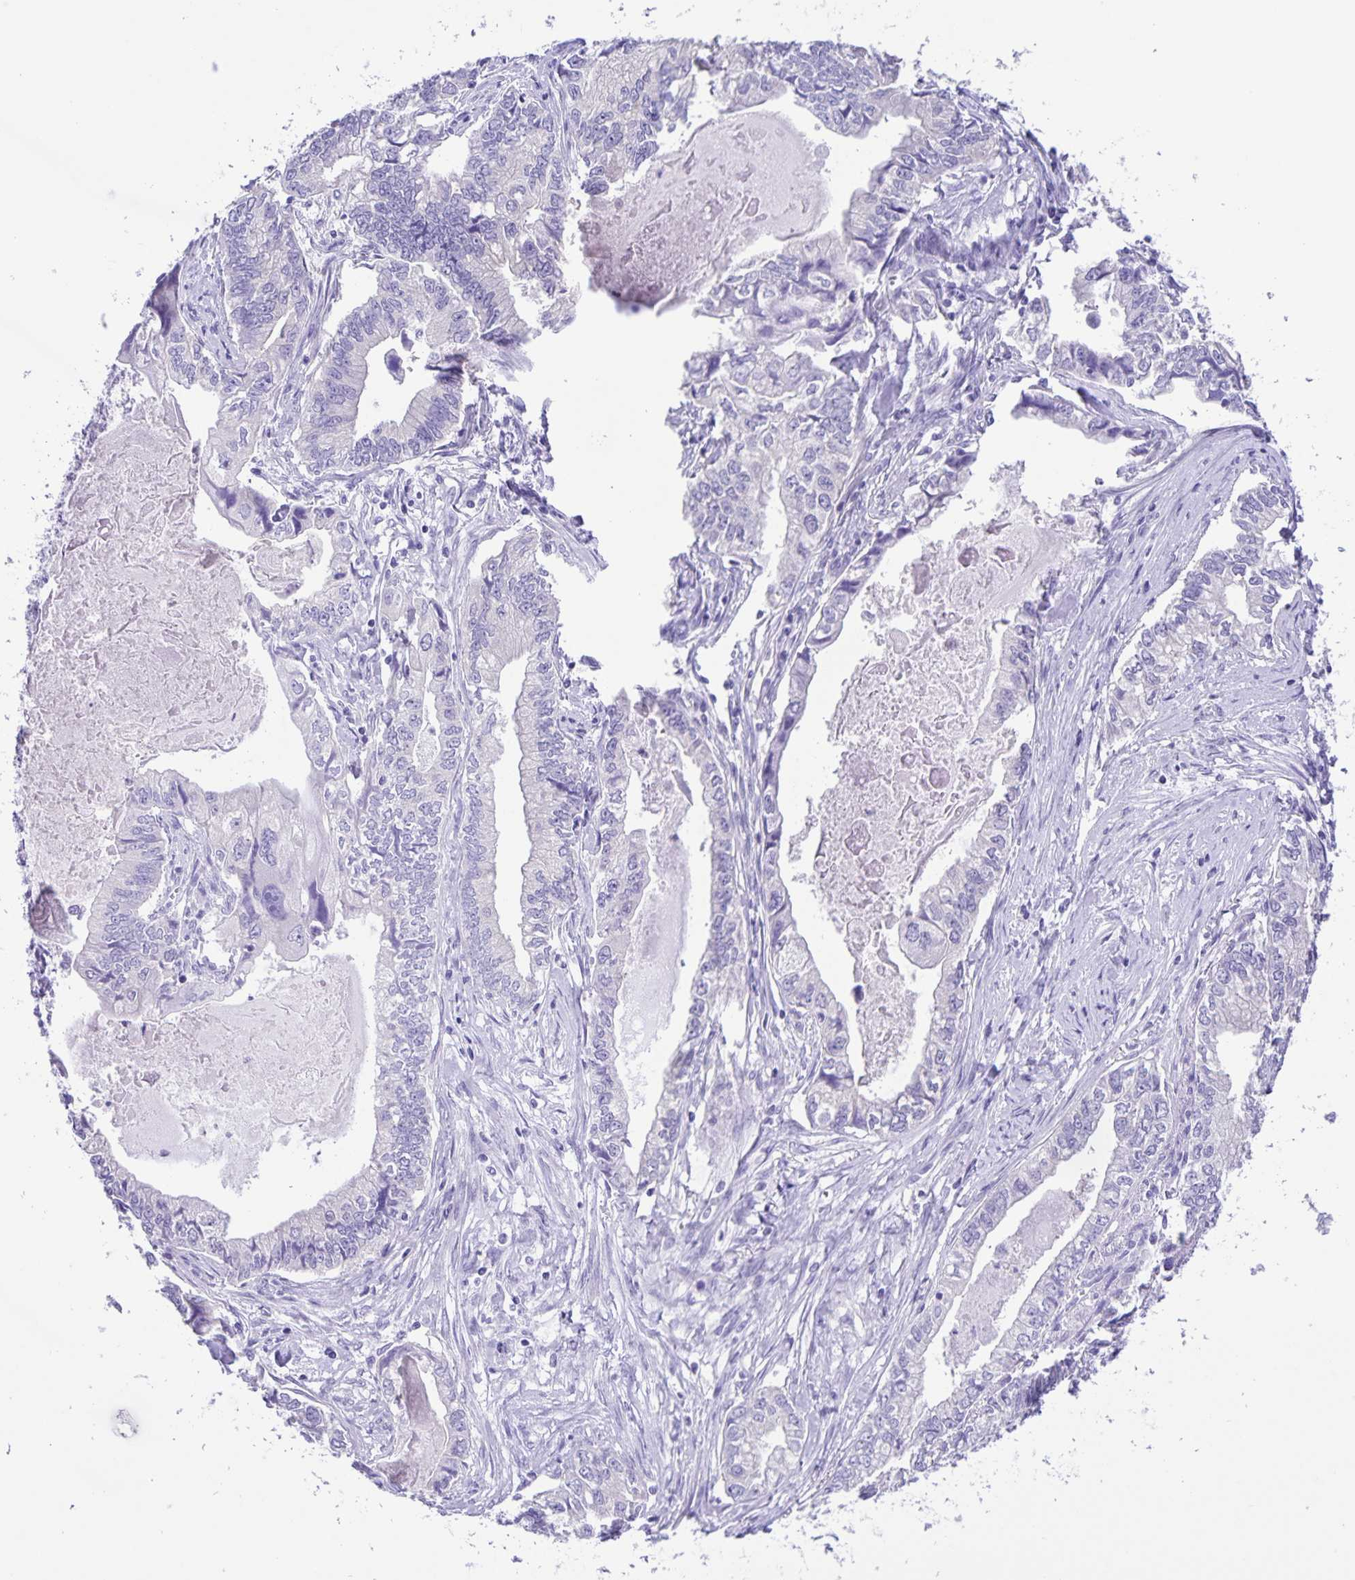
{"staining": {"intensity": "negative", "quantity": "none", "location": "none"}, "tissue": "stomach cancer", "cell_type": "Tumor cells", "image_type": "cancer", "snomed": [{"axis": "morphology", "description": "Adenocarcinoma, NOS"}, {"axis": "topography", "description": "Pancreas"}, {"axis": "topography", "description": "Stomach, upper"}], "caption": "Tumor cells are negative for protein expression in human stomach cancer.", "gene": "CAPSL", "patient": {"sex": "male", "age": 77}}